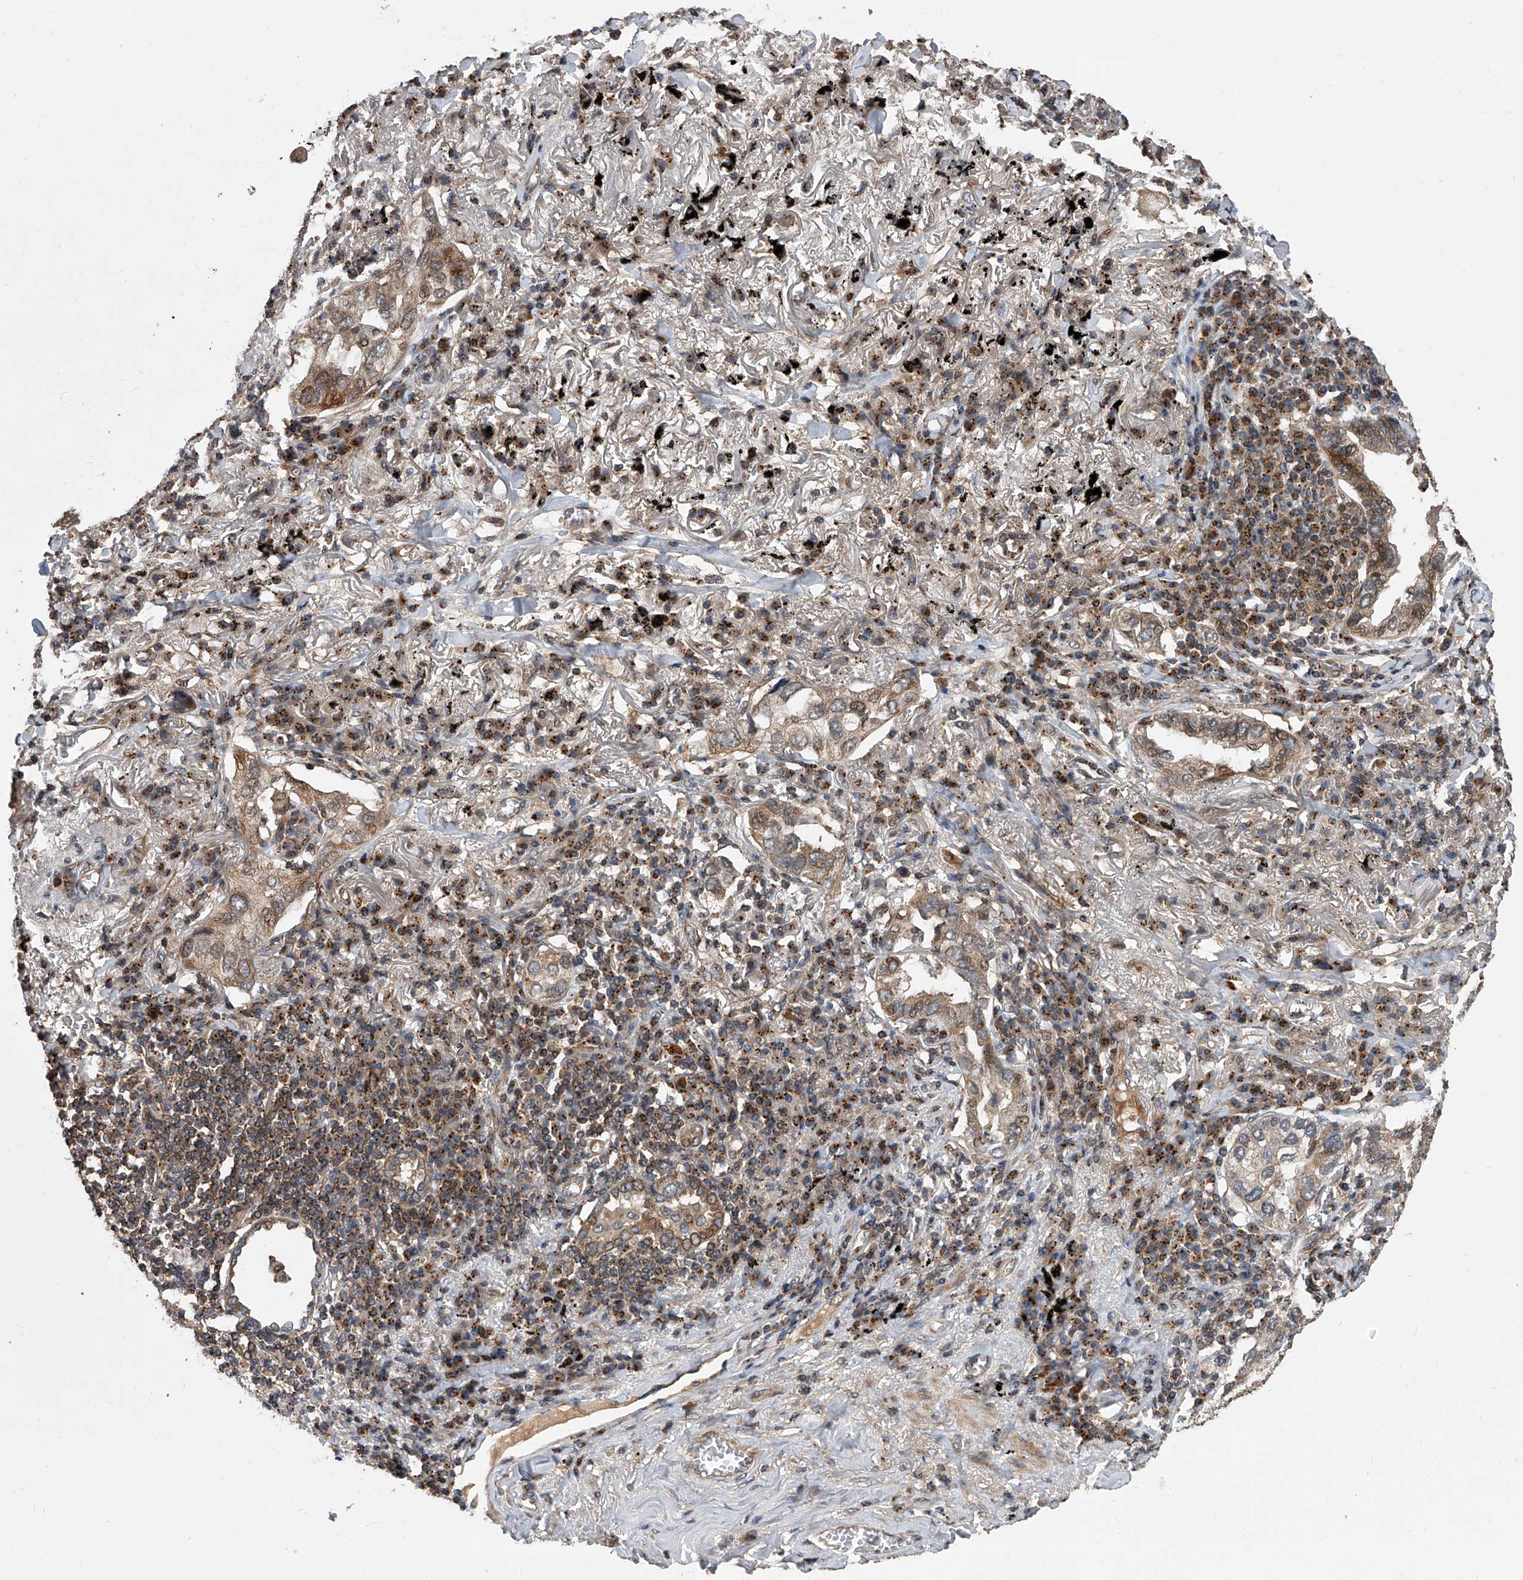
{"staining": {"intensity": "moderate", "quantity": "25%-75%", "location": "cytoplasmic/membranous,nuclear"}, "tissue": "lung cancer", "cell_type": "Tumor cells", "image_type": "cancer", "snomed": [{"axis": "morphology", "description": "Adenocarcinoma, NOS"}, {"axis": "topography", "description": "Lung"}], "caption": "Protein expression analysis of lung cancer (adenocarcinoma) exhibits moderate cytoplasmic/membranous and nuclear positivity in about 25%-75% of tumor cells. (IHC, brightfield microscopy, high magnification).", "gene": "USP47", "patient": {"sex": "male", "age": 65}}